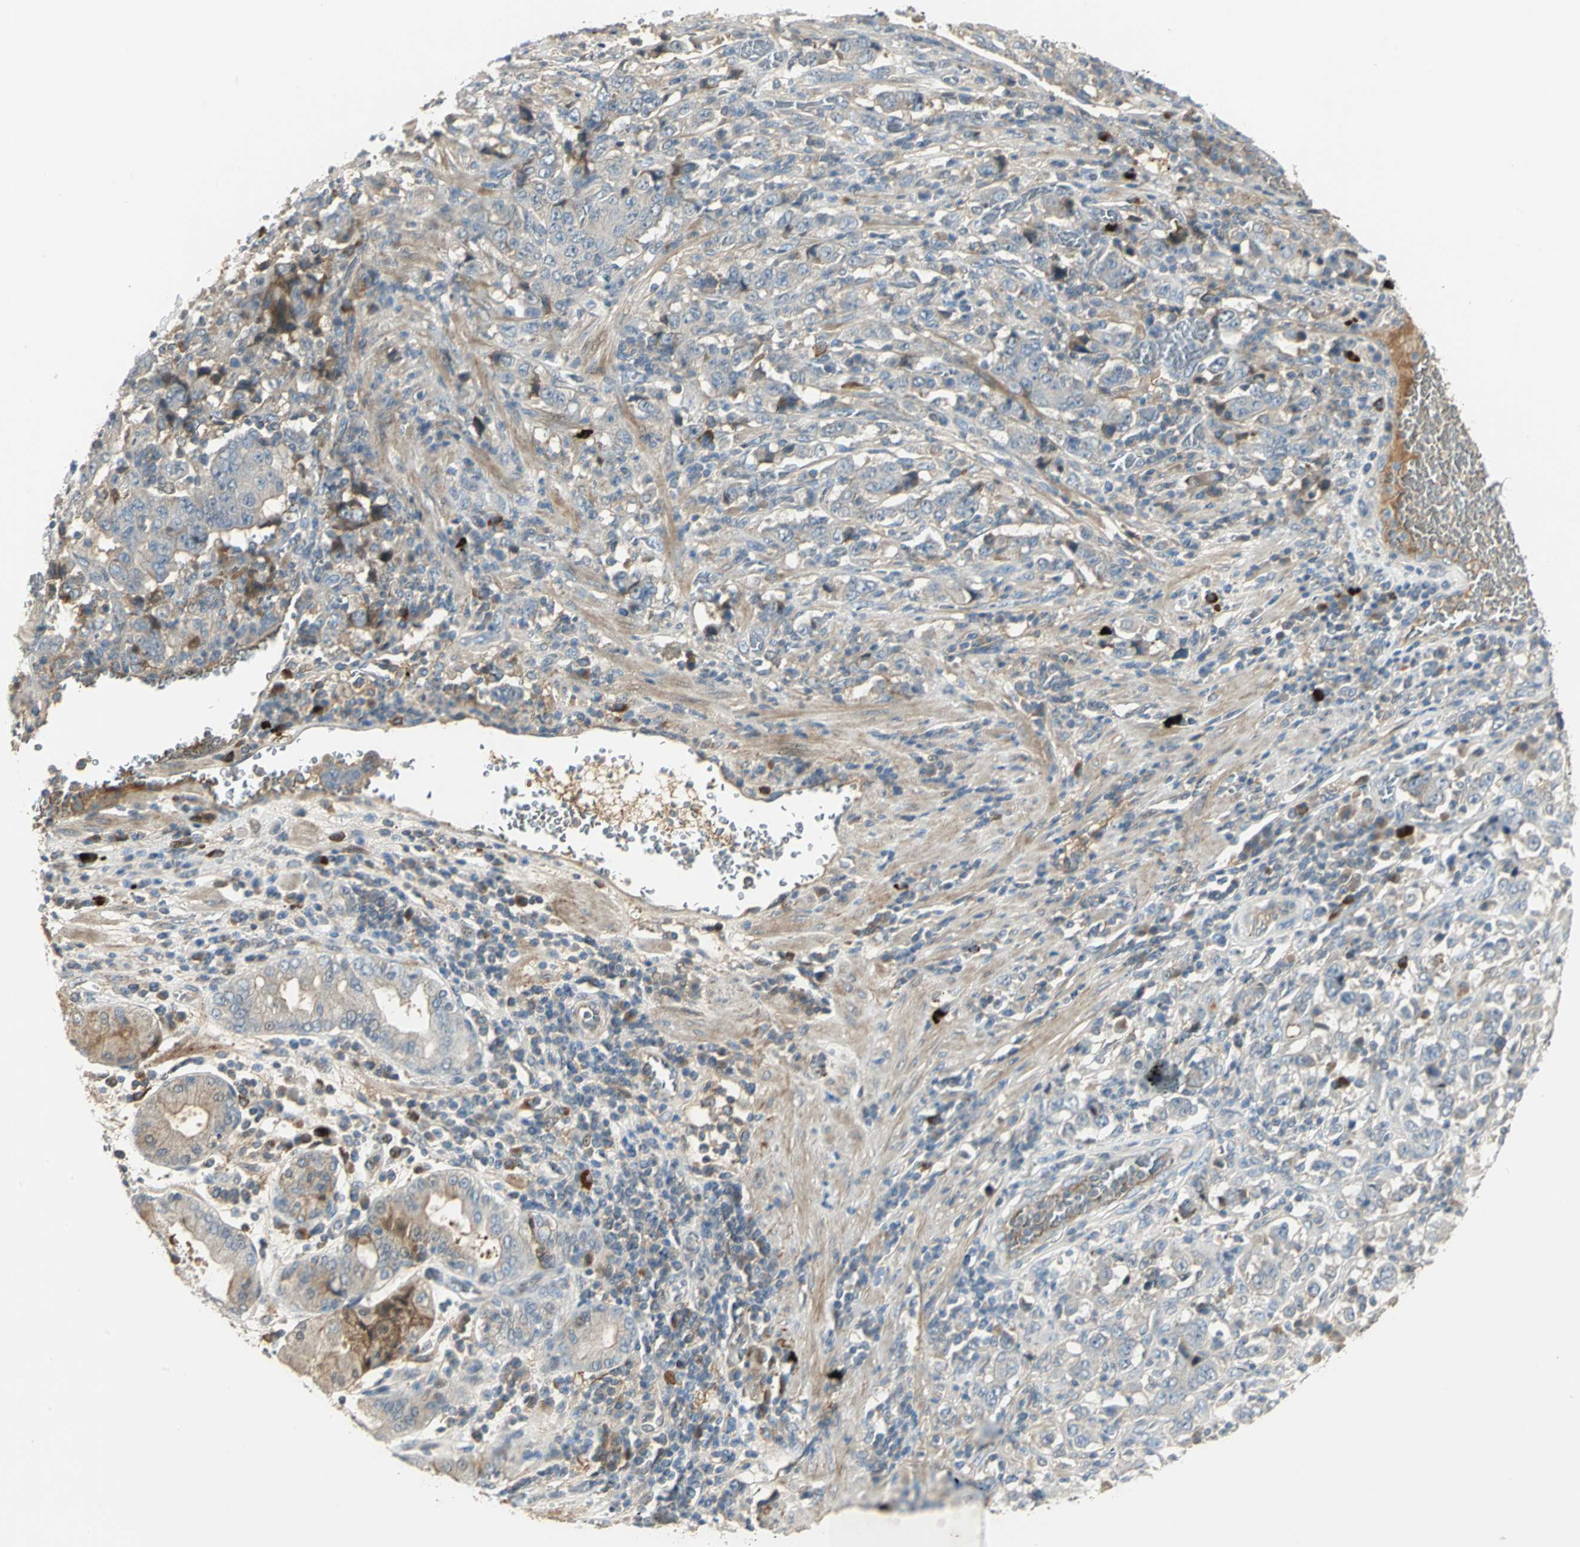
{"staining": {"intensity": "weak", "quantity": "<25%", "location": "cytoplasmic/membranous"}, "tissue": "stomach cancer", "cell_type": "Tumor cells", "image_type": "cancer", "snomed": [{"axis": "morphology", "description": "Normal tissue, NOS"}, {"axis": "morphology", "description": "Adenocarcinoma, NOS"}, {"axis": "topography", "description": "Stomach, upper"}, {"axis": "topography", "description": "Stomach"}], "caption": "A histopathology image of stomach cancer (adenocarcinoma) stained for a protein reveals no brown staining in tumor cells. Brightfield microscopy of immunohistochemistry stained with DAB (brown) and hematoxylin (blue), captured at high magnification.", "gene": "PROC", "patient": {"sex": "male", "age": 59}}